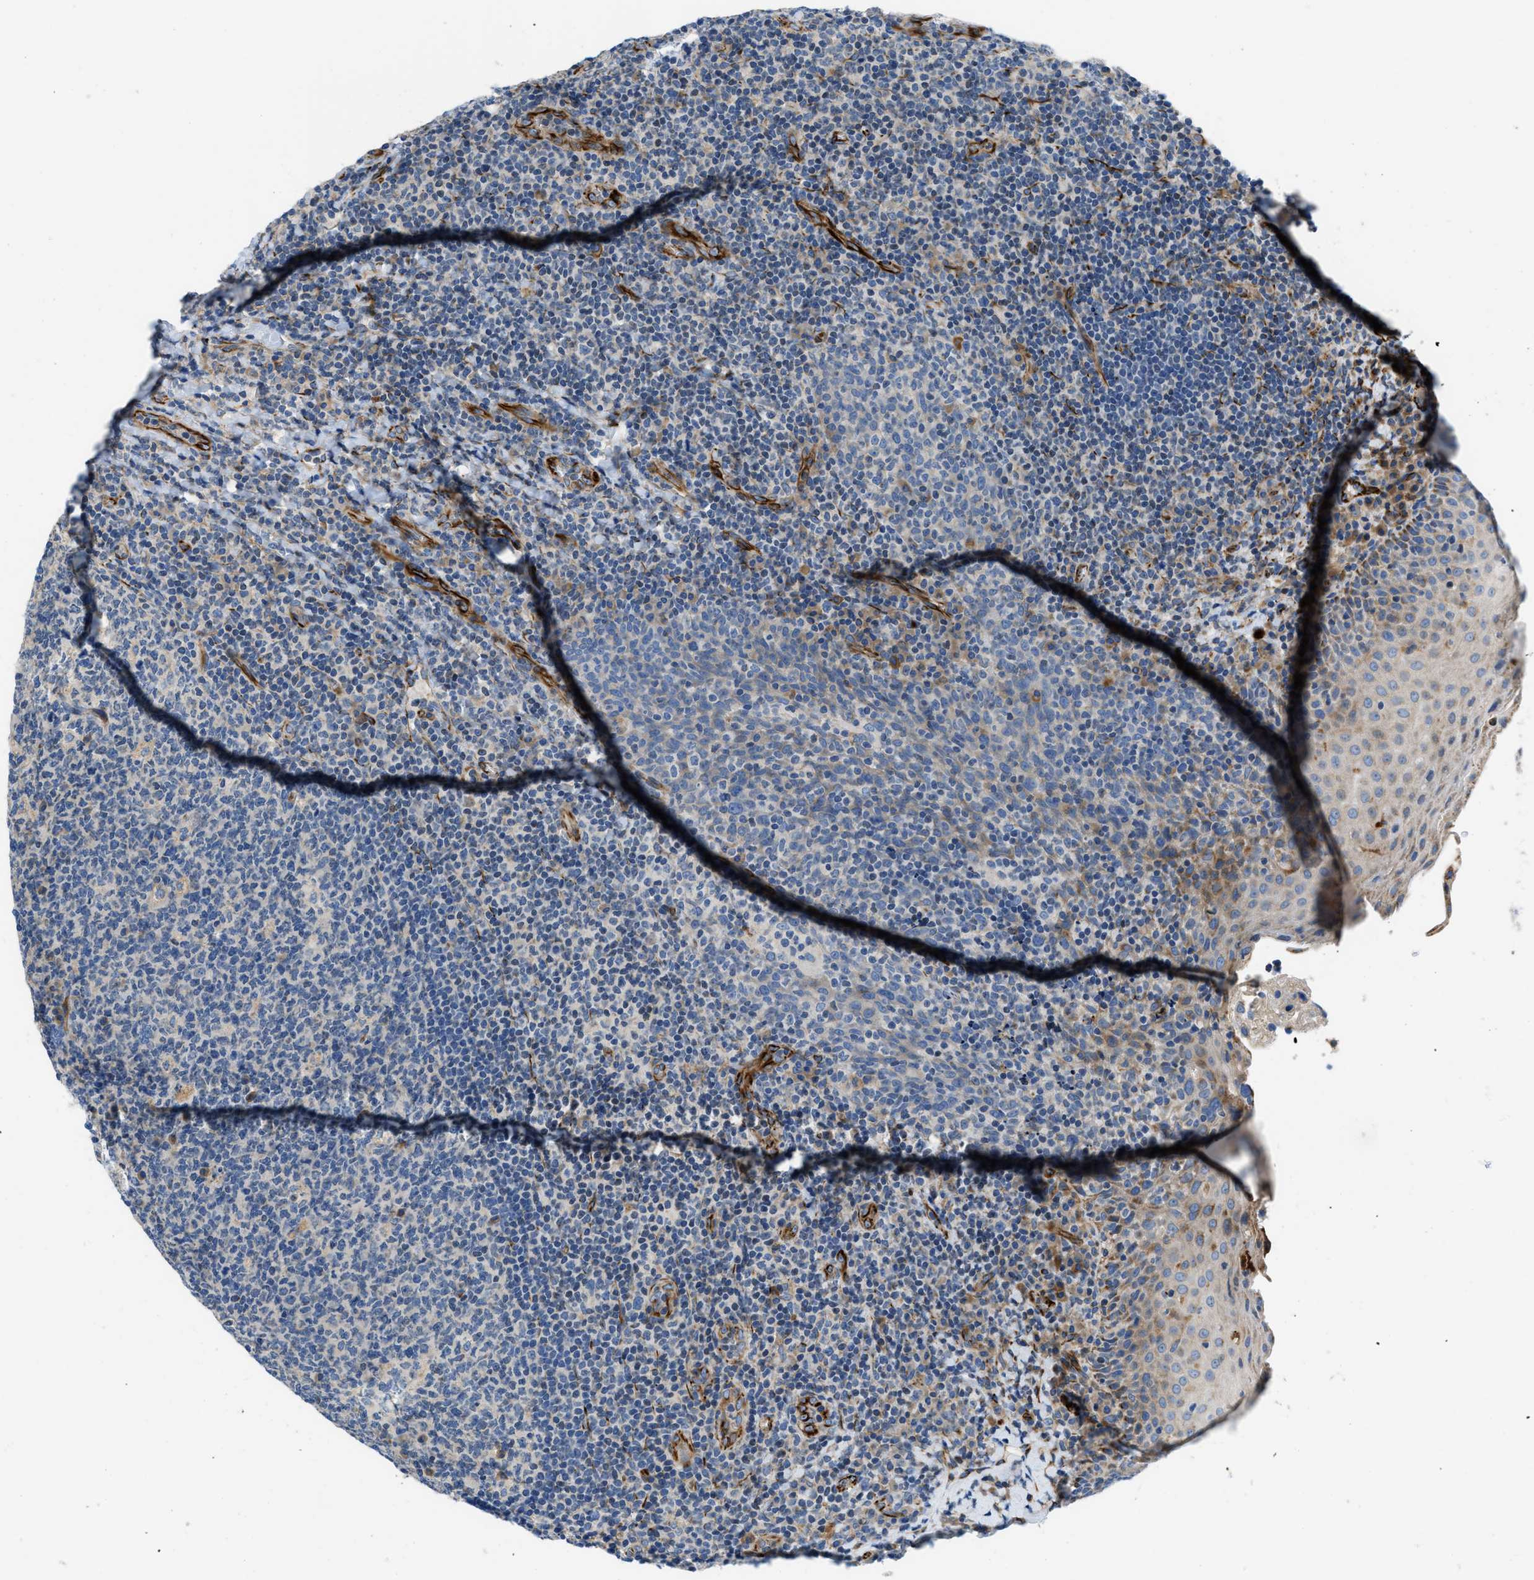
{"staining": {"intensity": "weak", "quantity": "<25%", "location": "cytoplasmic/membranous"}, "tissue": "tonsil", "cell_type": "Germinal center cells", "image_type": "normal", "snomed": [{"axis": "morphology", "description": "Normal tissue, NOS"}, {"axis": "topography", "description": "Tonsil"}], "caption": "Immunohistochemistry photomicrograph of normal human tonsil stained for a protein (brown), which shows no expression in germinal center cells. (Brightfield microscopy of DAB (3,3'-diaminobenzidine) IHC at high magnification).", "gene": "ZNF831", "patient": {"sex": "male", "age": 17}}